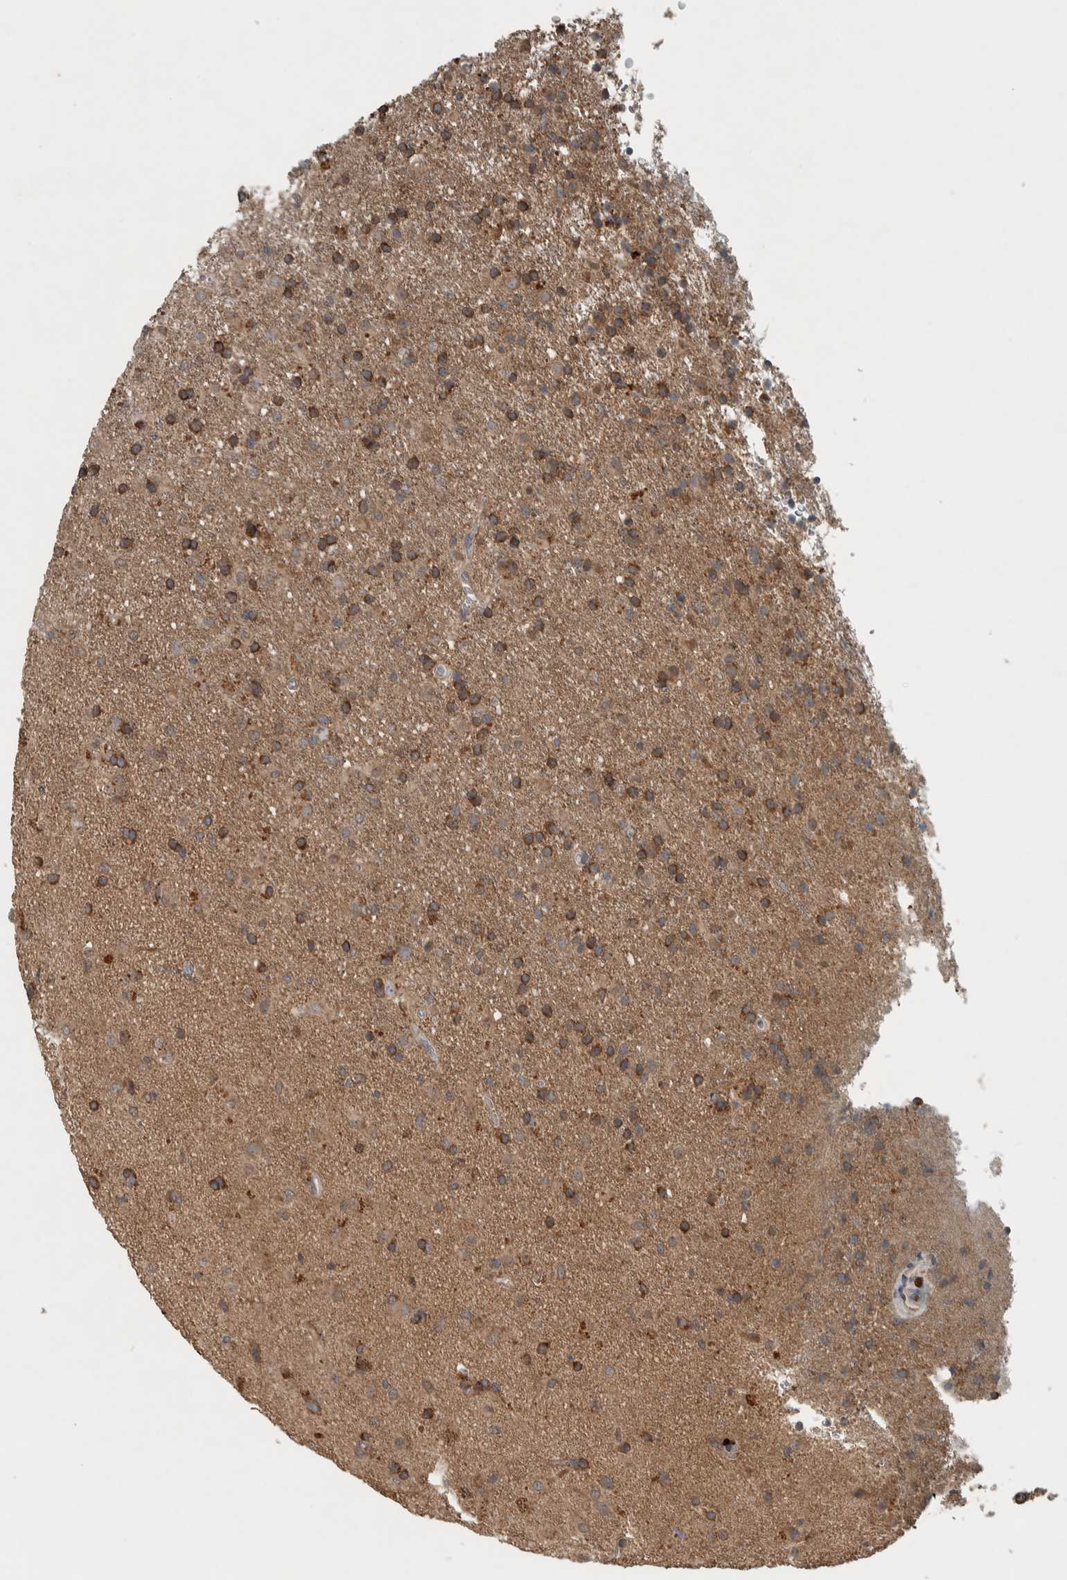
{"staining": {"intensity": "strong", "quantity": "25%-75%", "location": "cytoplasmic/membranous"}, "tissue": "glioma", "cell_type": "Tumor cells", "image_type": "cancer", "snomed": [{"axis": "morphology", "description": "Glioma, malignant, Low grade"}, {"axis": "topography", "description": "Brain"}], "caption": "Glioma stained with a brown dye displays strong cytoplasmic/membranous positive expression in approximately 25%-75% of tumor cells.", "gene": "CLCN2", "patient": {"sex": "male", "age": 65}}